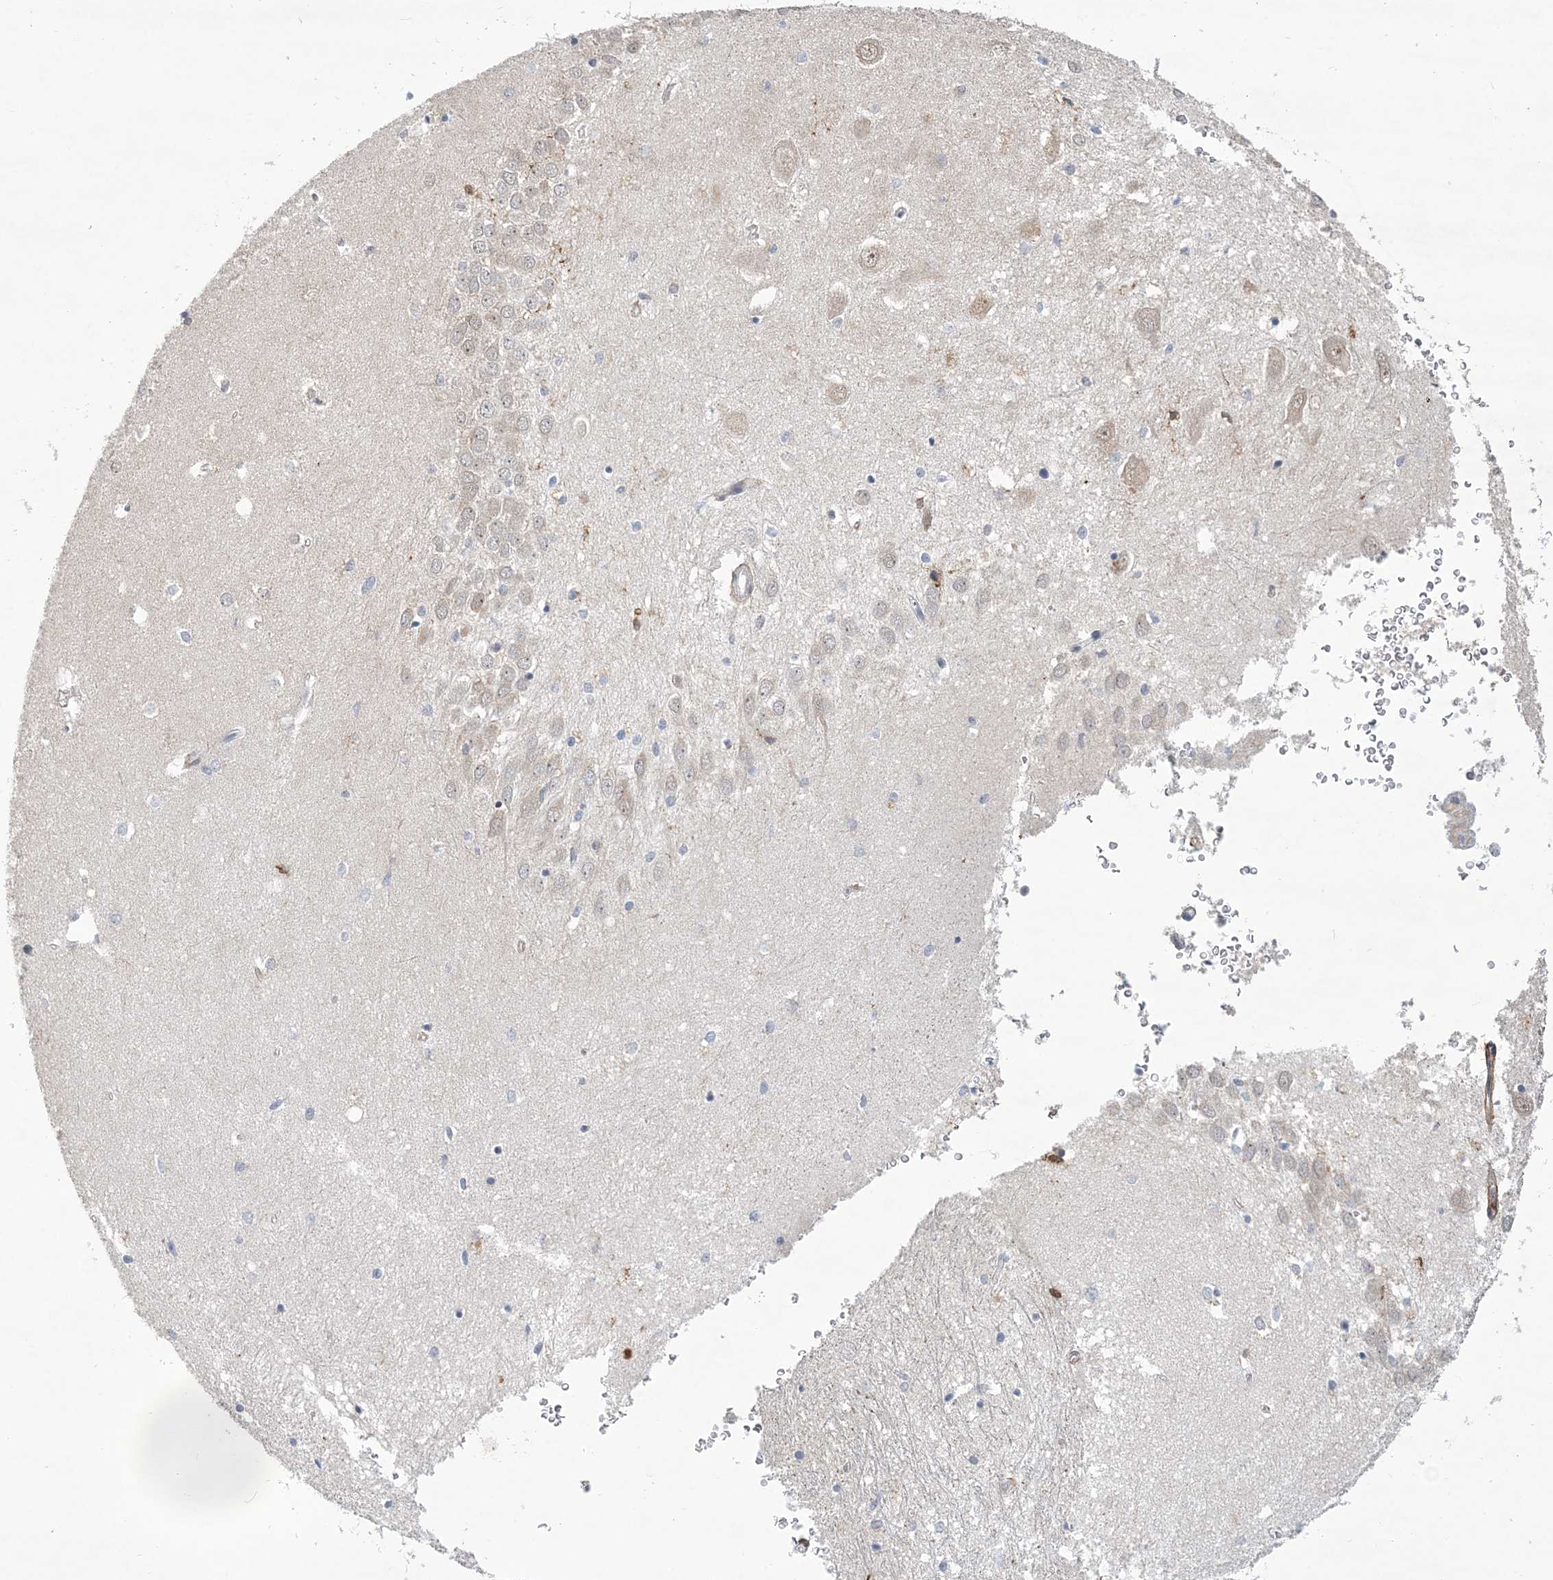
{"staining": {"intensity": "negative", "quantity": "none", "location": "none"}, "tissue": "hippocampus", "cell_type": "Glial cells", "image_type": "normal", "snomed": [{"axis": "morphology", "description": "Normal tissue, NOS"}, {"axis": "topography", "description": "Hippocampus"}], "caption": "IHC of unremarkable human hippocampus reveals no expression in glial cells.", "gene": "FAM217A", "patient": {"sex": "female", "age": 64}}